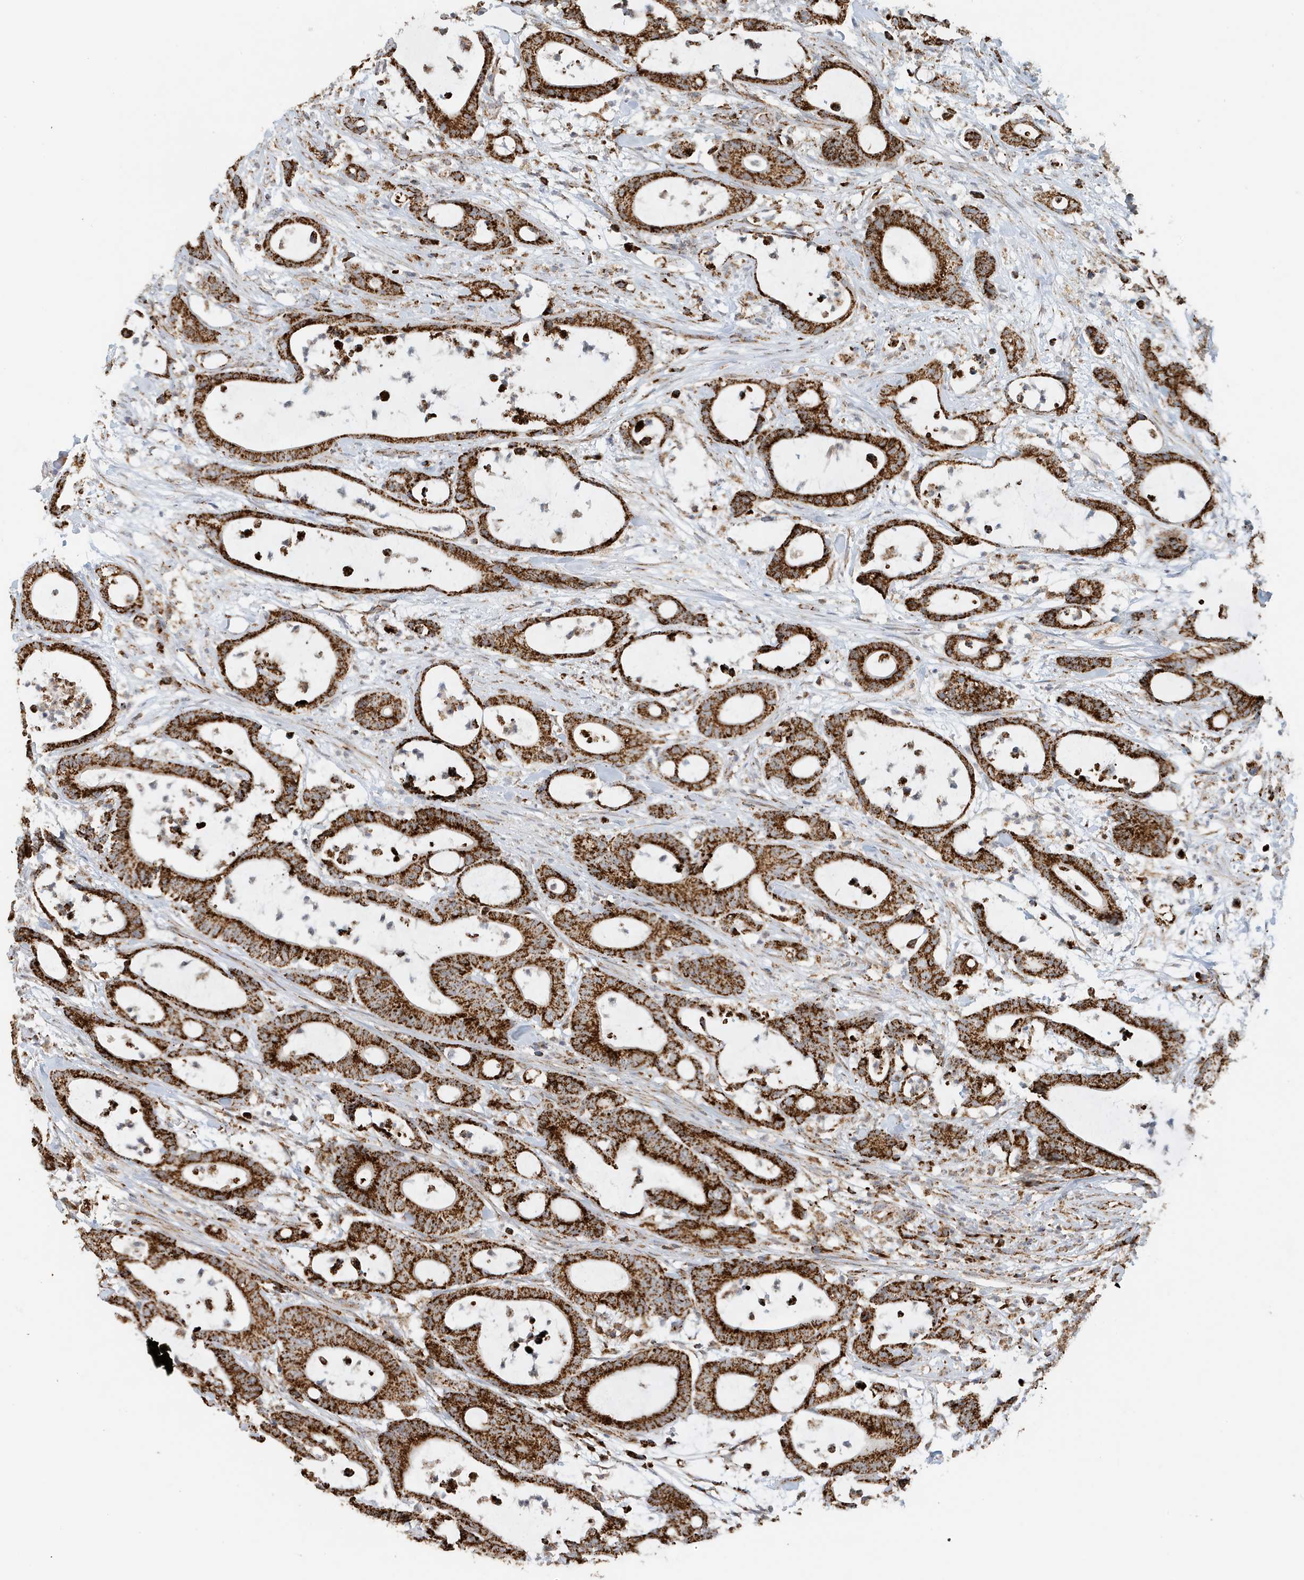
{"staining": {"intensity": "strong", "quantity": ">75%", "location": "cytoplasmic/membranous"}, "tissue": "colorectal cancer", "cell_type": "Tumor cells", "image_type": "cancer", "snomed": [{"axis": "morphology", "description": "Adenocarcinoma, NOS"}, {"axis": "topography", "description": "Colon"}], "caption": "Protein staining of colorectal adenocarcinoma tissue demonstrates strong cytoplasmic/membranous expression in about >75% of tumor cells. The protein of interest is shown in brown color, while the nuclei are stained blue.", "gene": "MAN1A1", "patient": {"sex": "female", "age": 84}}